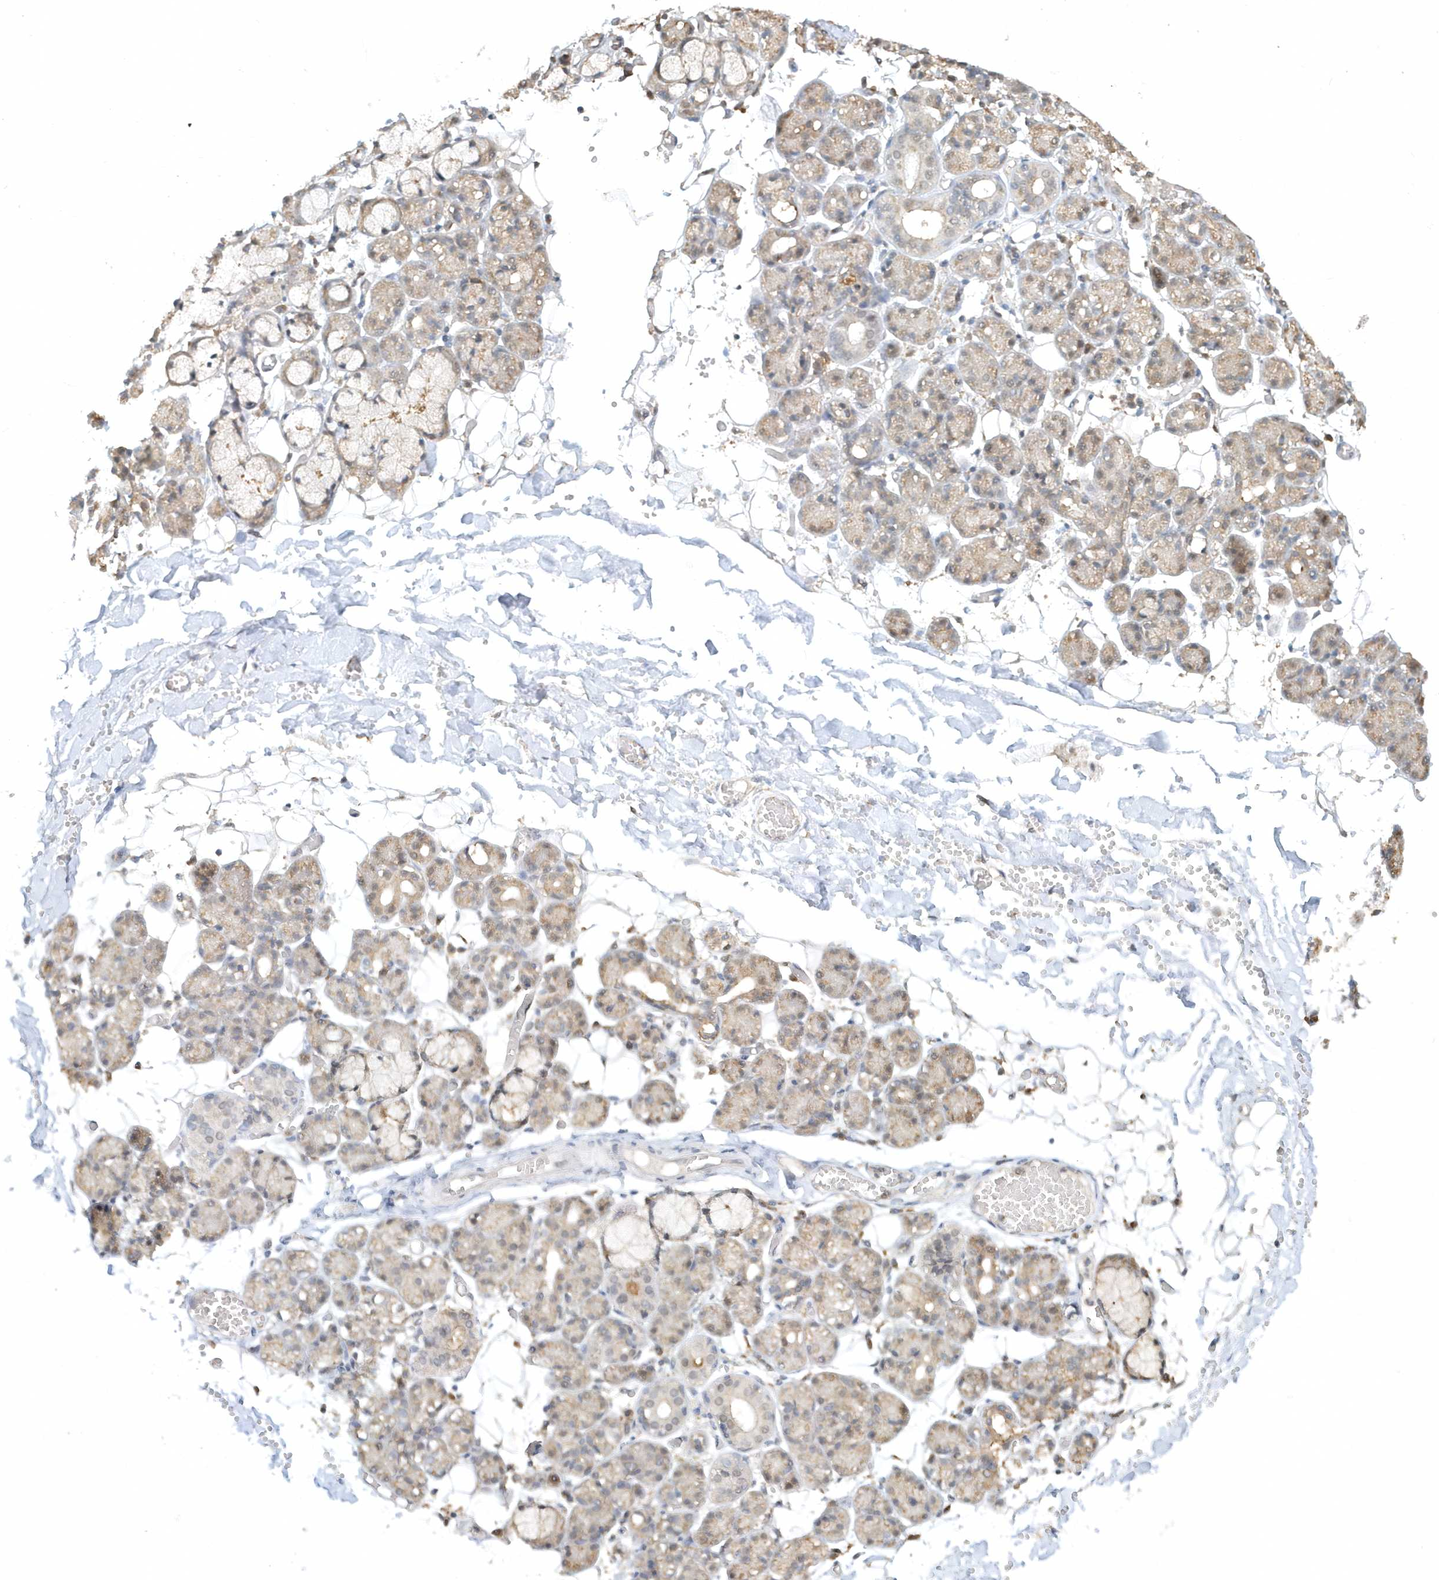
{"staining": {"intensity": "weak", "quantity": "25%-75%", "location": "cytoplasmic/membranous"}, "tissue": "salivary gland", "cell_type": "Glandular cells", "image_type": "normal", "snomed": [{"axis": "morphology", "description": "Normal tissue, NOS"}, {"axis": "topography", "description": "Salivary gland"}], "caption": "This is an image of immunohistochemistry (IHC) staining of unremarkable salivary gland, which shows weak positivity in the cytoplasmic/membranous of glandular cells.", "gene": "PSMD6", "patient": {"sex": "male", "age": 63}}